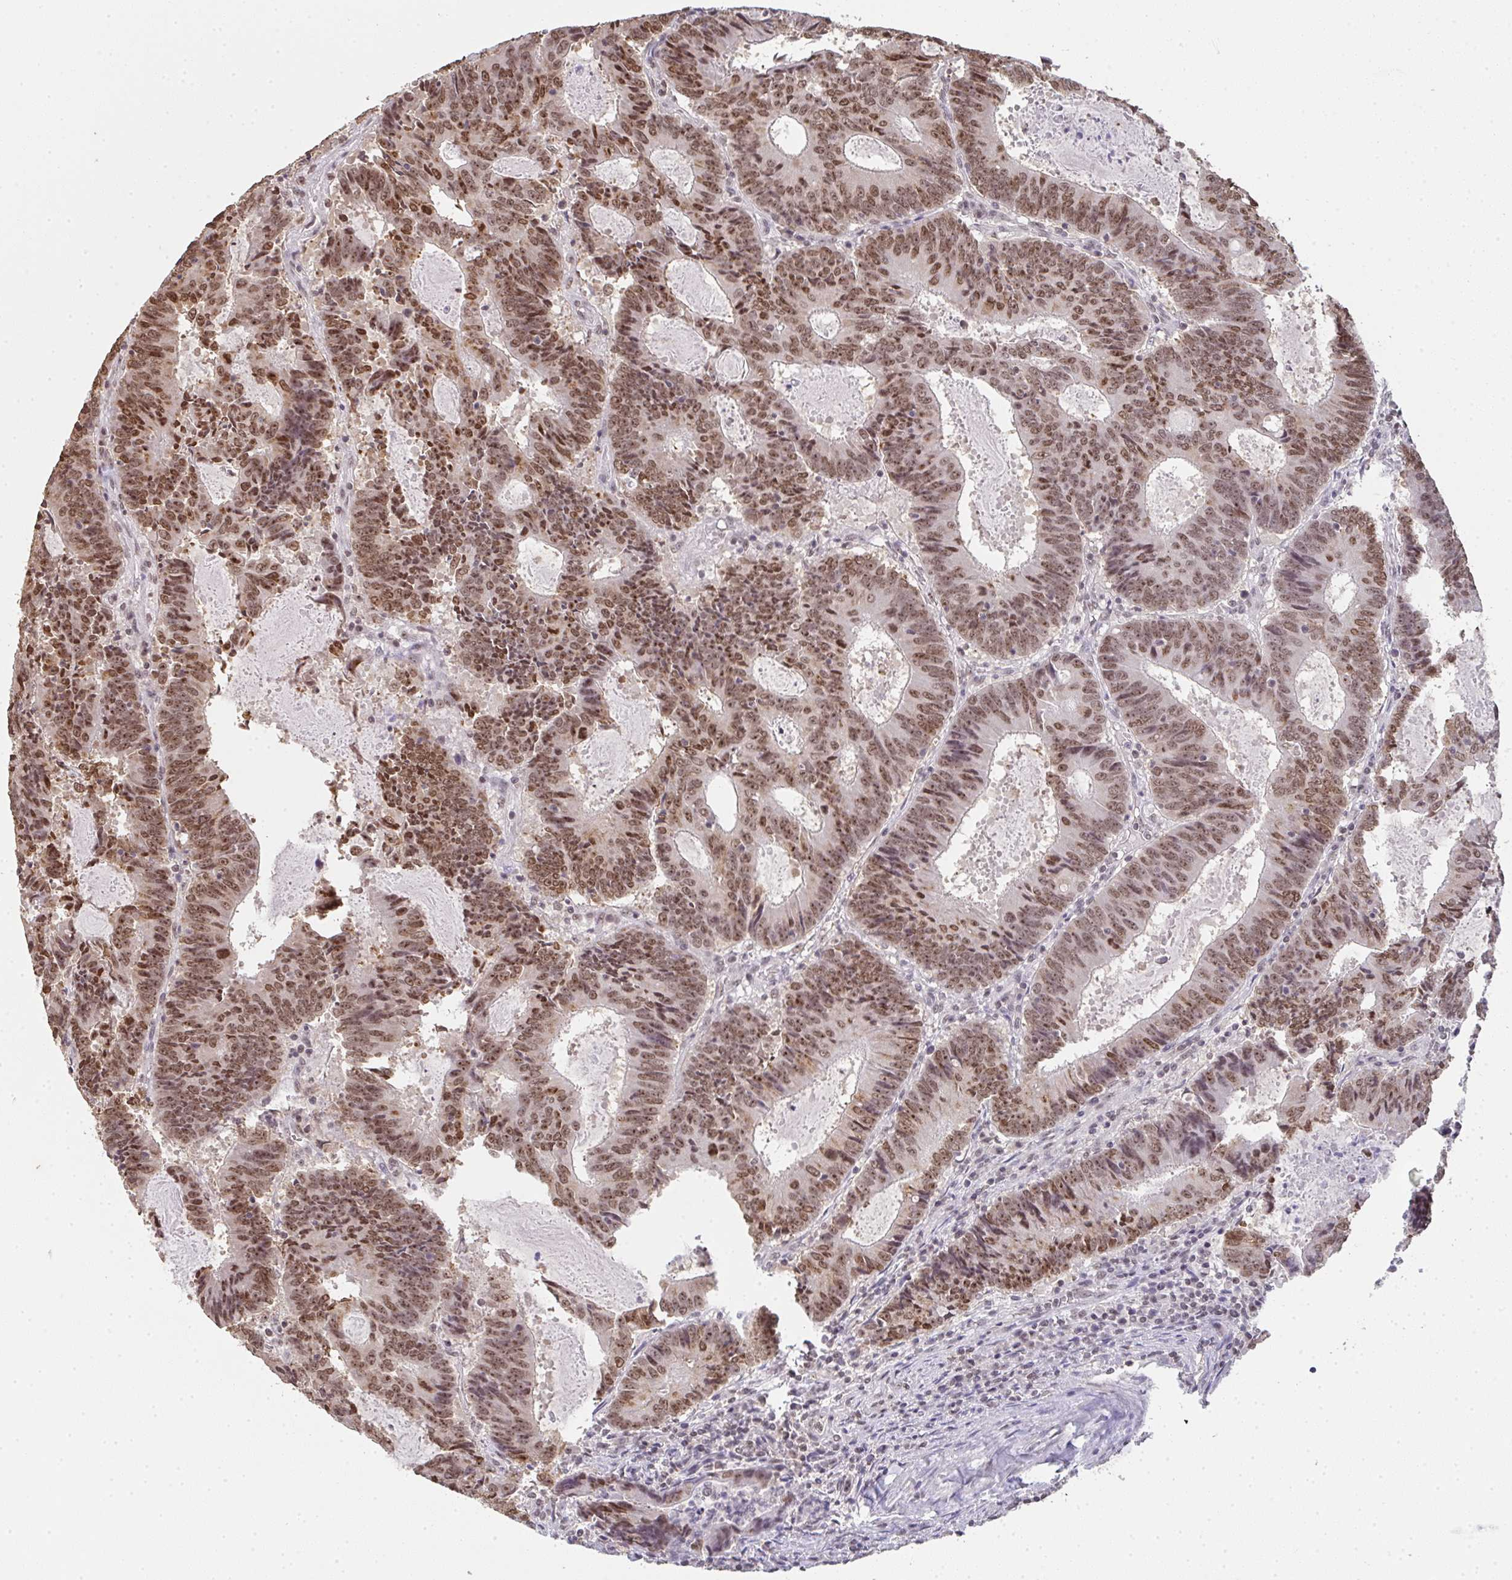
{"staining": {"intensity": "moderate", "quantity": ">75%", "location": "nuclear"}, "tissue": "colorectal cancer", "cell_type": "Tumor cells", "image_type": "cancer", "snomed": [{"axis": "morphology", "description": "Adenocarcinoma, NOS"}, {"axis": "topography", "description": "Colon"}], "caption": "Protein expression analysis of human adenocarcinoma (colorectal) reveals moderate nuclear expression in about >75% of tumor cells.", "gene": "DKC1", "patient": {"sex": "male", "age": 67}}